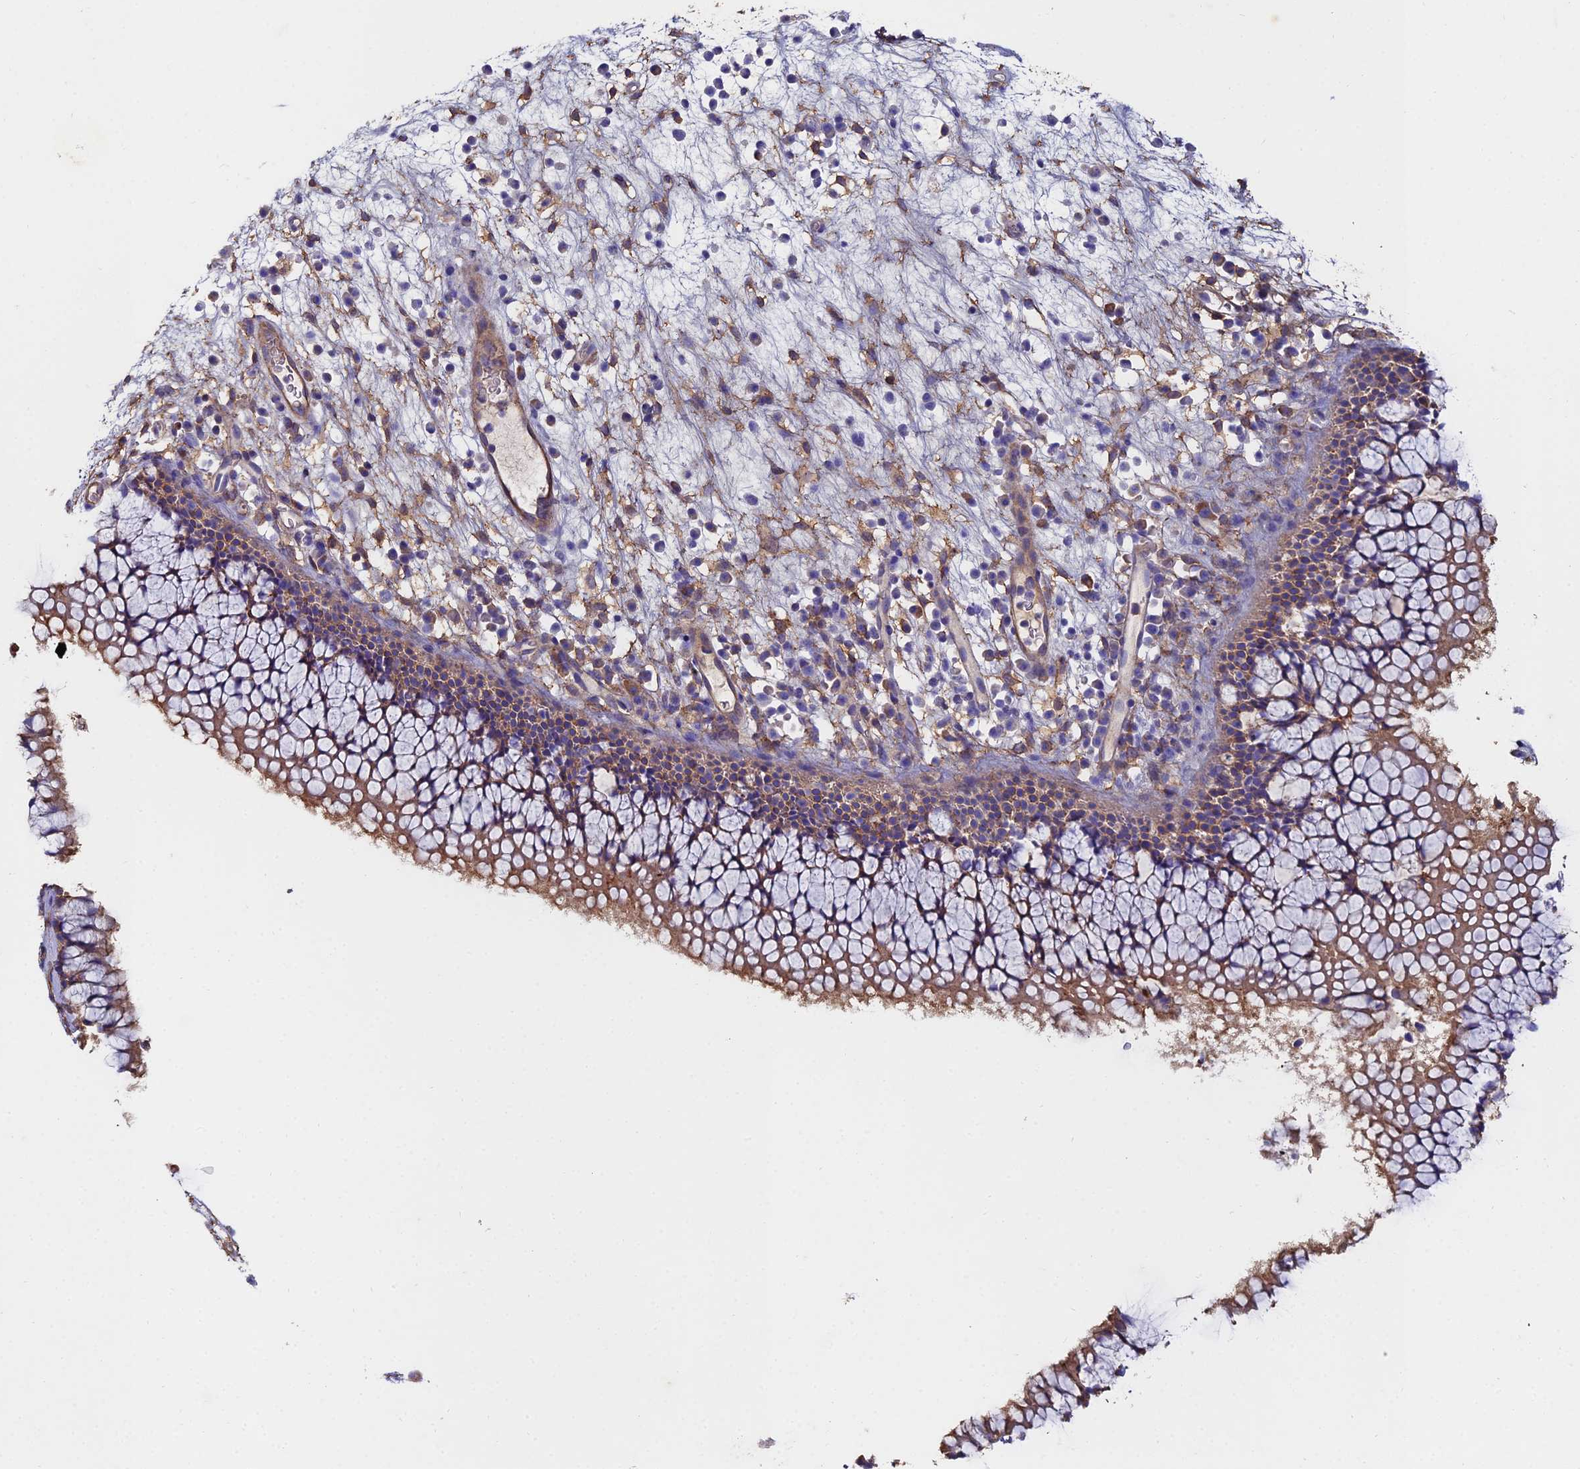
{"staining": {"intensity": "moderate", "quantity": "25%-75%", "location": "cytoplasmic/membranous"}, "tissue": "nasopharynx", "cell_type": "Respiratory epithelial cells", "image_type": "normal", "snomed": [{"axis": "morphology", "description": "Normal tissue, NOS"}, {"axis": "morphology", "description": "Inflammation, NOS"}, {"axis": "morphology", "description": "Malignant melanoma, Metastatic site"}, {"axis": "topography", "description": "Nasopharynx"}], "caption": "Immunohistochemistry of normal nasopharynx exhibits medium levels of moderate cytoplasmic/membranous staining in about 25%-75% of respiratory epithelial cells.", "gene": "C6", "patient": {"sex": "male", "age": 70}}